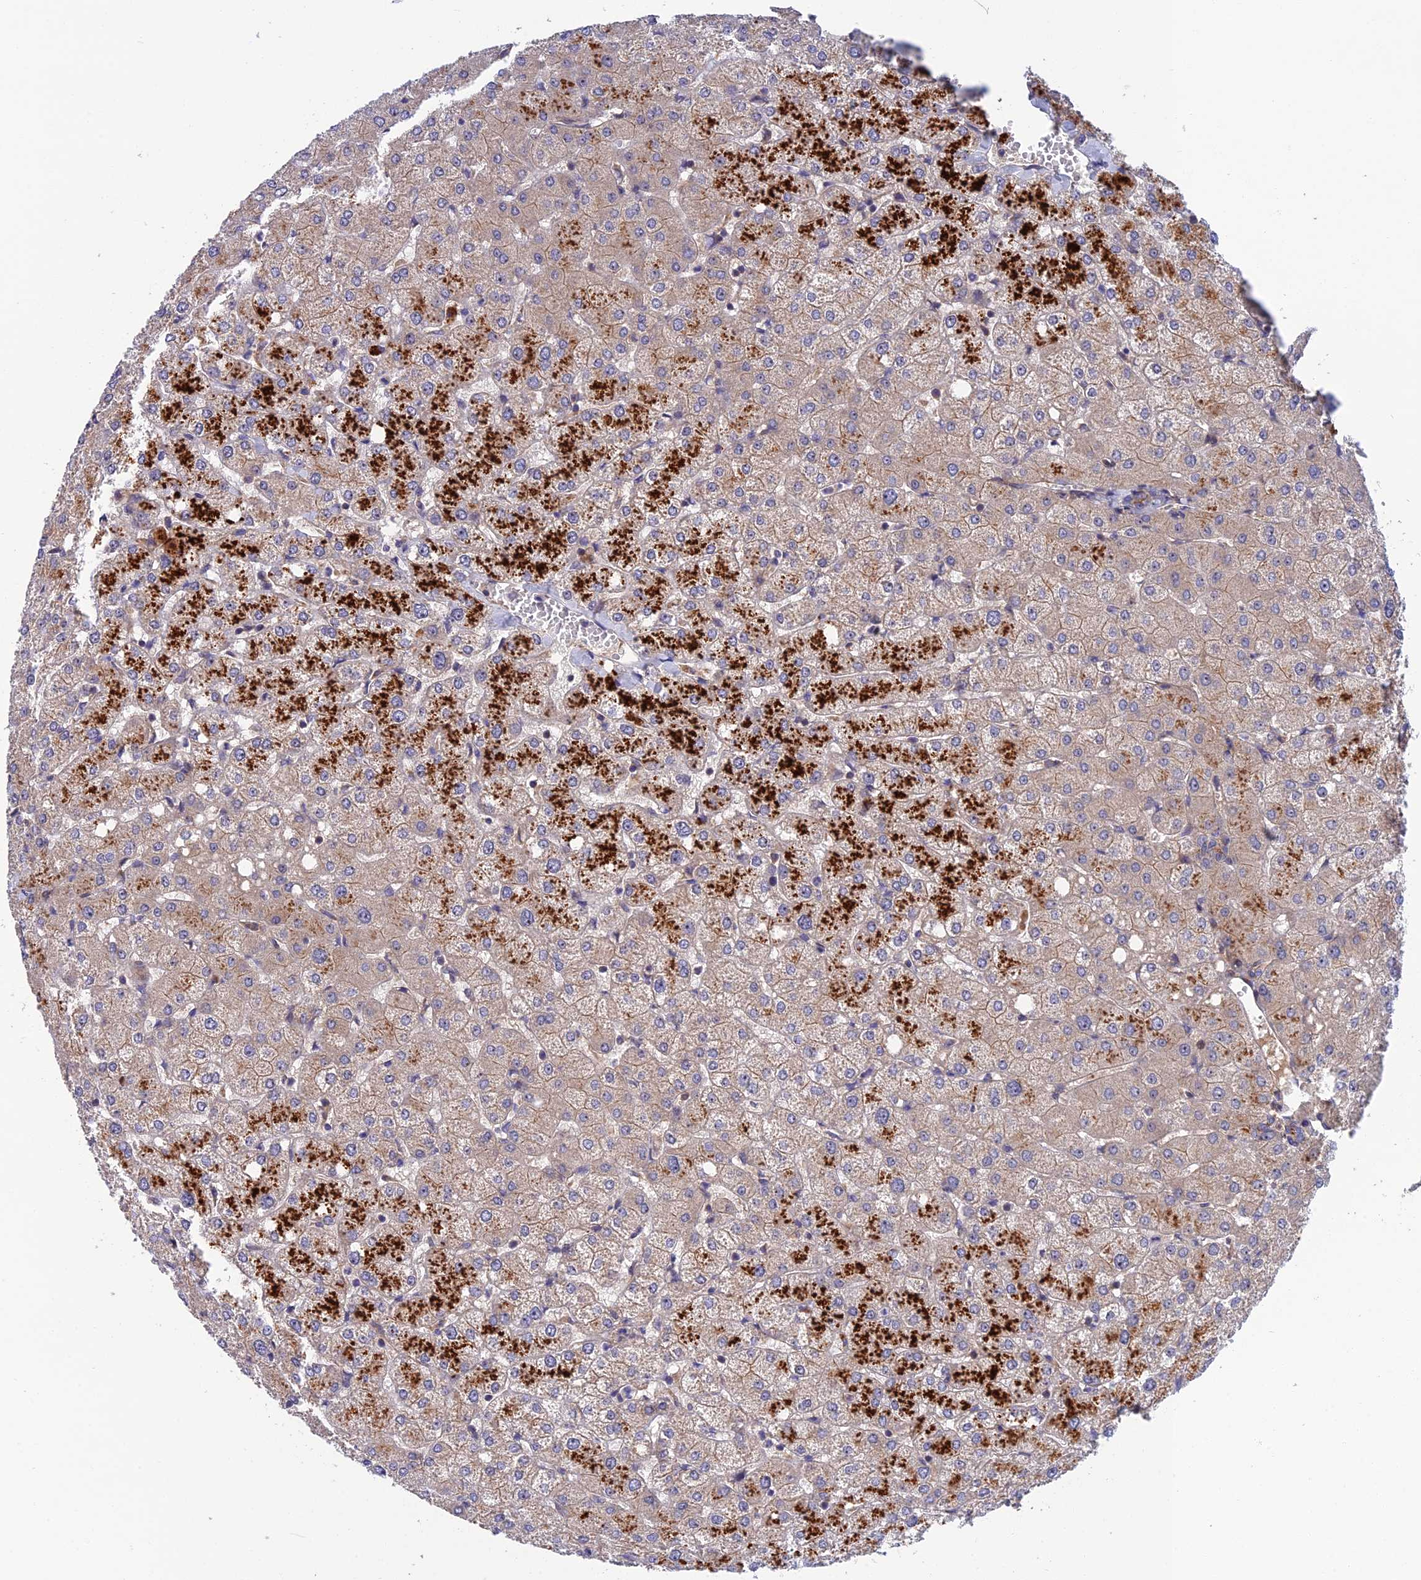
{"staining": {"intensity": "negative", "quantity": "none", "location": "none"}, "tissue": "liver", "cell_type": "Cholangiocytes", "image_type": "normal", "snomed": [{"axis": "morphology", "description": "Normal tissue, NOS"}, {"axis": "topography", "description": "Liver"}], "caption": "Liver stained for a protein using immunohistochemistry (IHC) reveals no staining cholangiocytes.", "gene": "CRACD", "patient": {"sex": "female", "age": 54}}